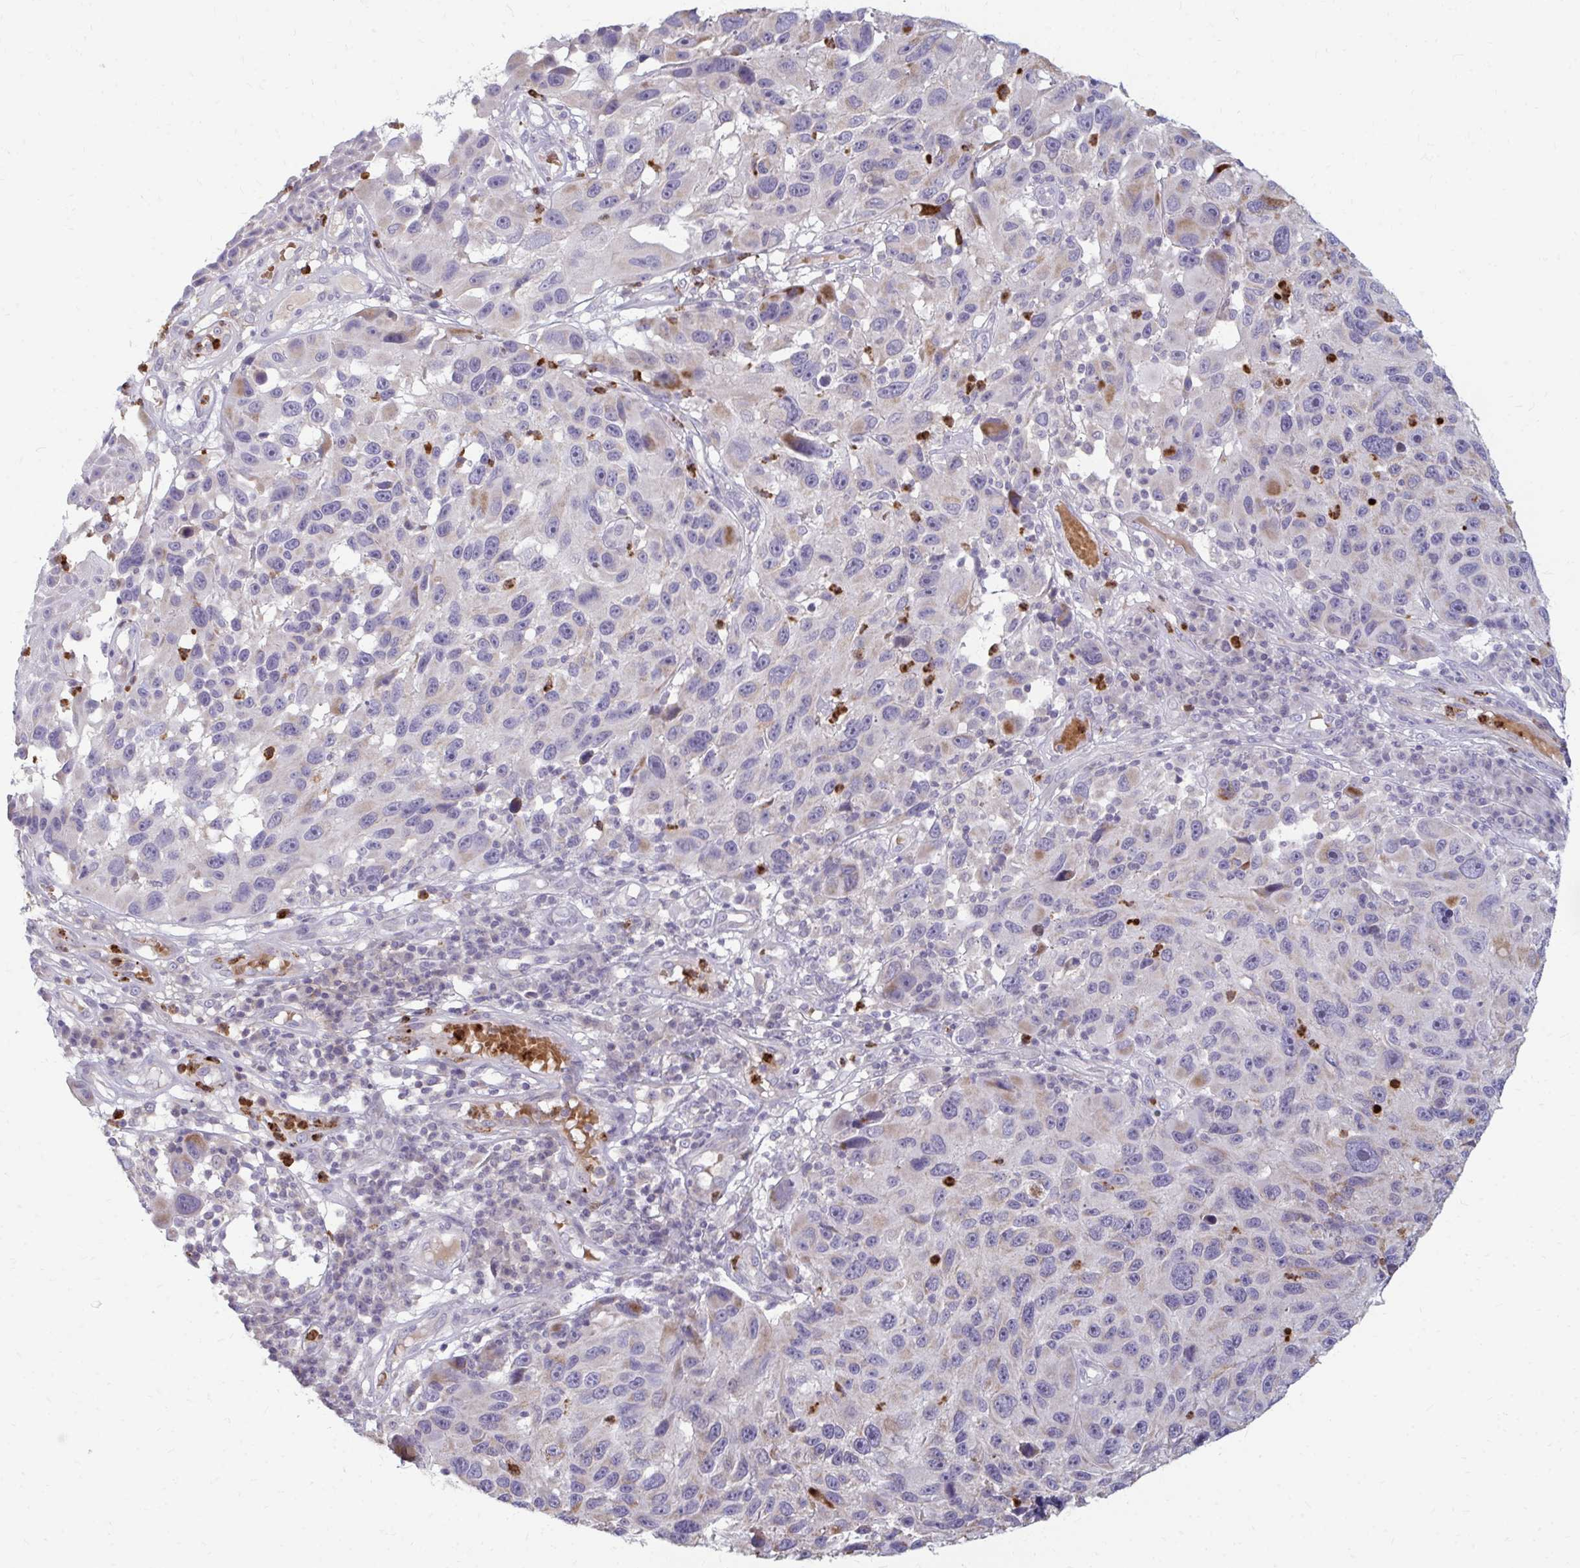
{"staining": {"intensity": "weak", "quantity": "<25%", "location": "cytoplasmic/membranous"}, "tissue": "melanoma", "cell_type": "Tumor cells", "image_type": "cancer", "snomed": [{"axis": "morphology", "description": "Malignant melanoma, NOS"}, {"axis": "topography", "description": "Skin"}], "caption": "Histopathology image shows no protein staining in tumor cells of melanoma tissue.", "gene": "RAB33A", "patient": {"sex": "male", "age": 53}}